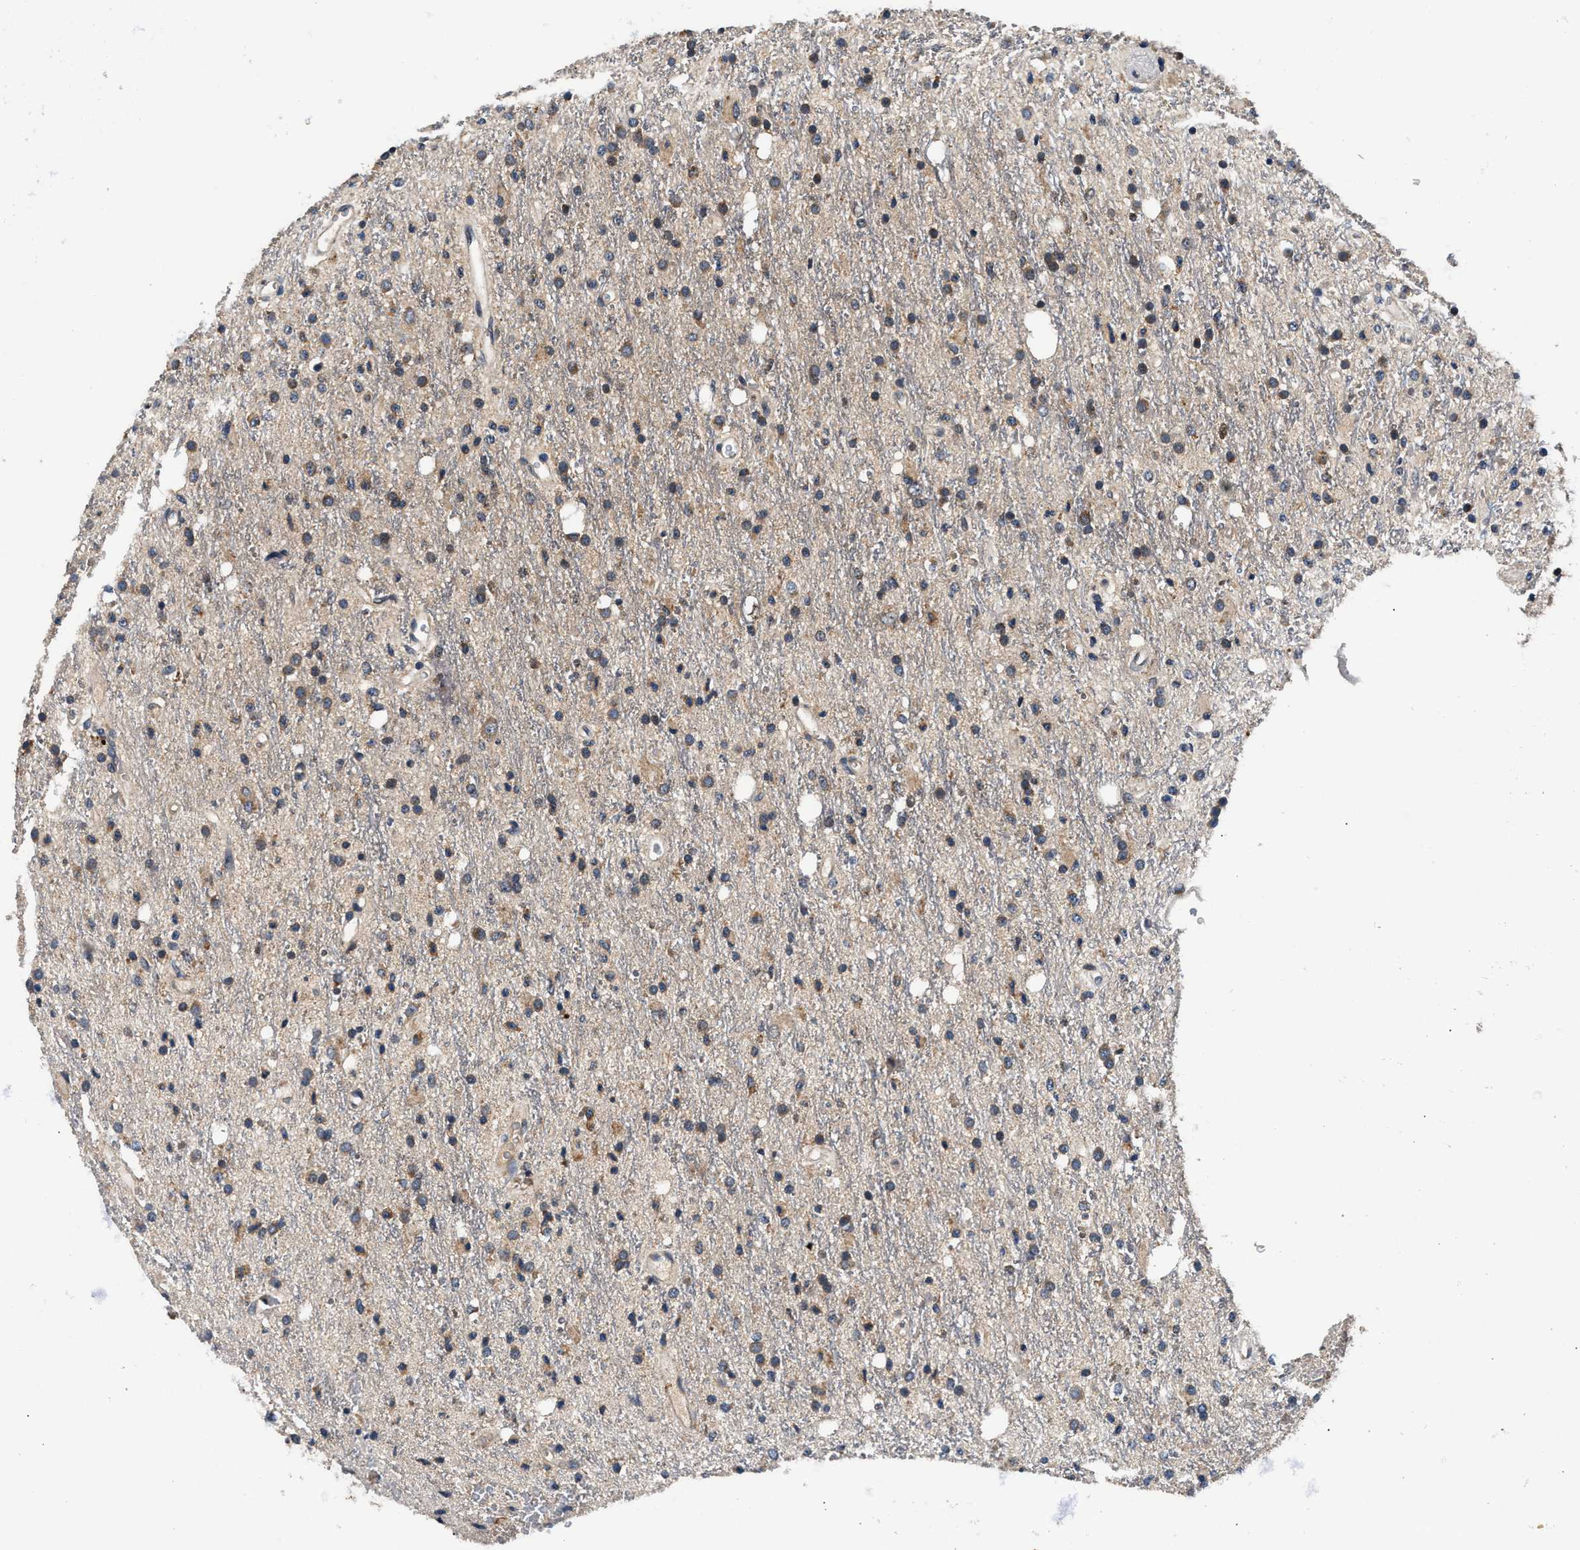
{"staining": {"intensity": "weak", "quantity": "25%-75%", "location": "cytoplasmic/membranous"}, "tissue": "glioma", "cell_type": "Tumor cells", "image_type": "cancer", "snomed": [{"axis": "morphology", "description": "Glioma, malignant, High grade"}, {"axis": "topography", "description": "Brain"}], "caption": "The micrograph reveals immunohistochemical staining of malignant glioma (high-grade). There is weak cytoplasmic/membranous expression is identified in about 25%-75% of tumor cells.", "gene": "IMMT", "patient": {"sex": "male", "age": 47}}